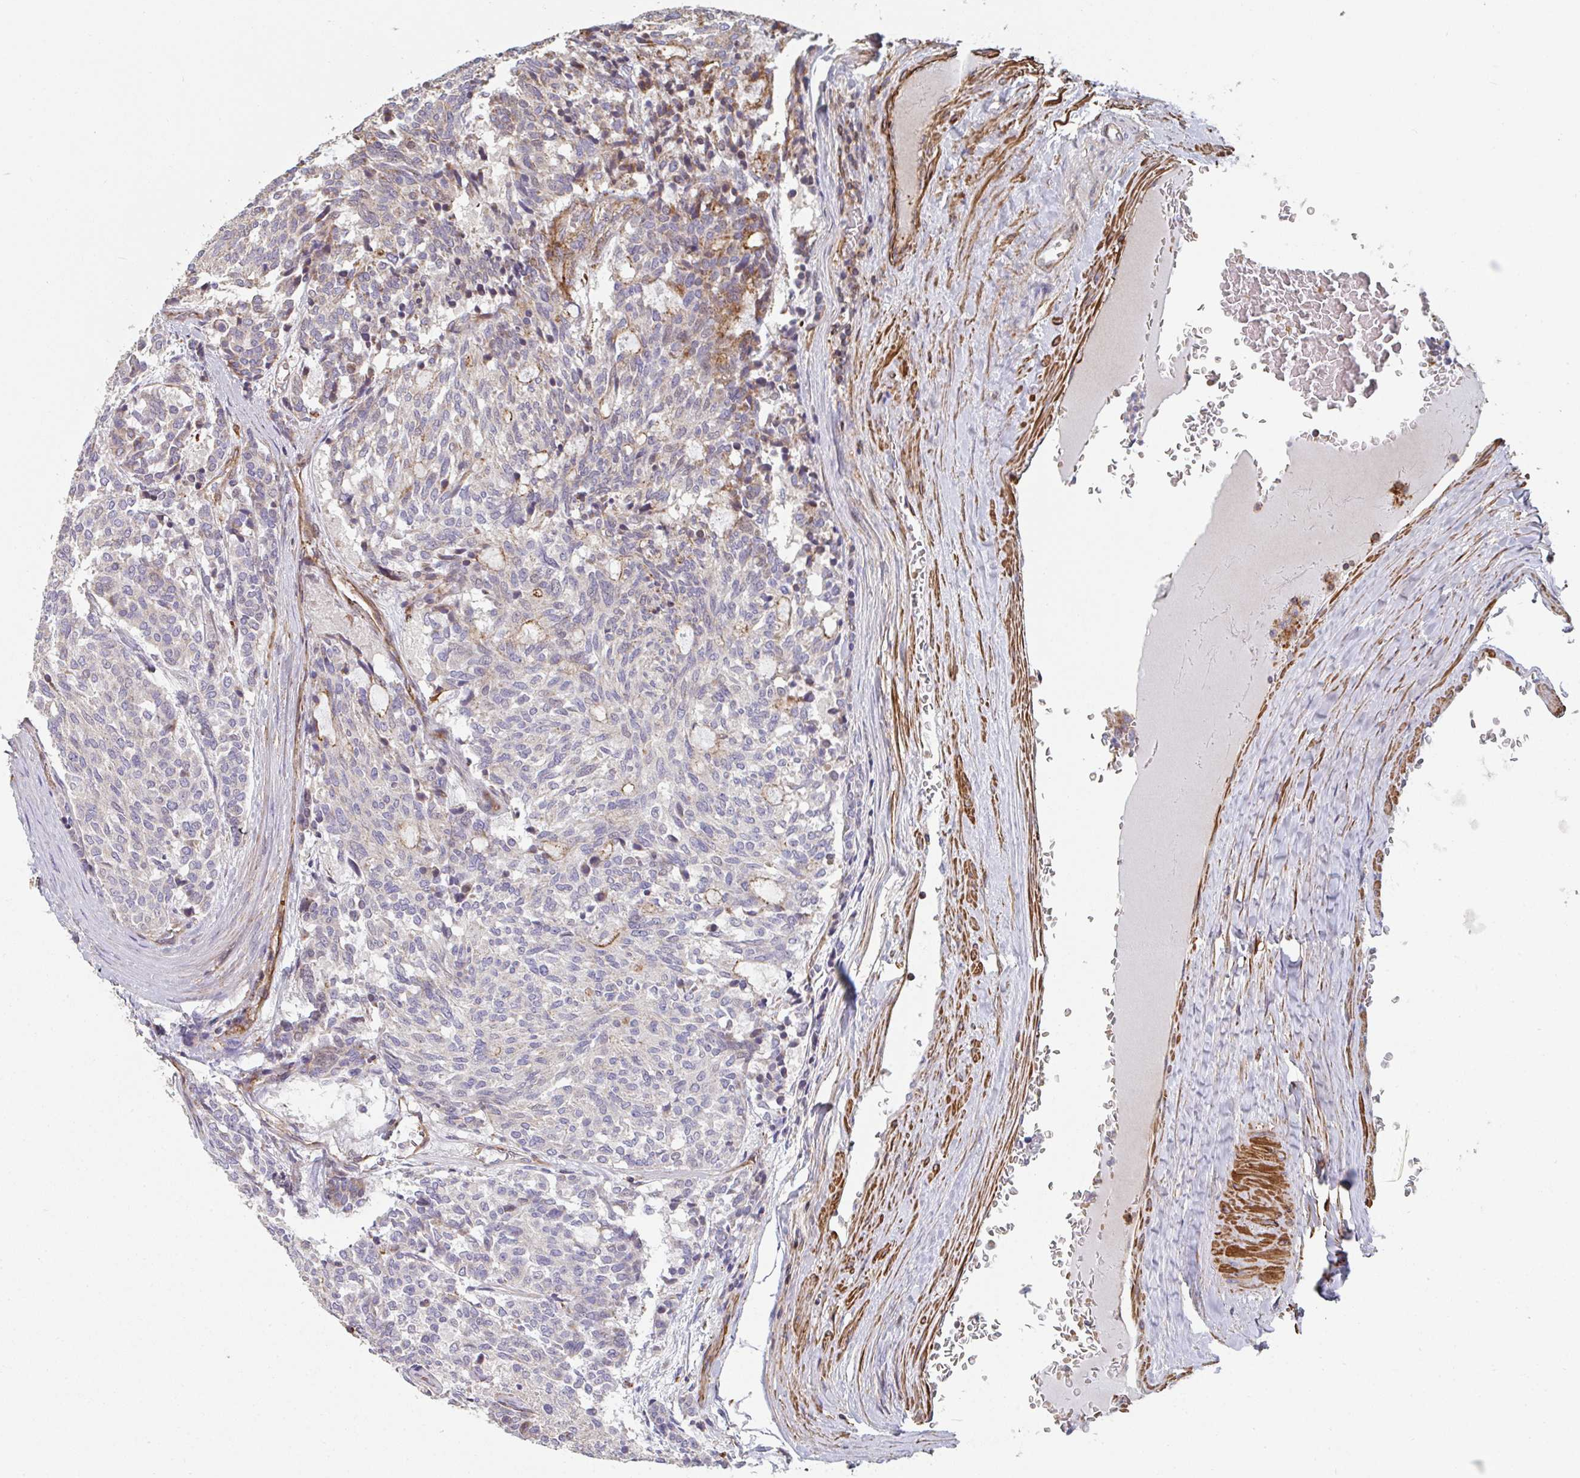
{"staining": {"intensity": "moderate", "quantity": "<25%", "location": "cytoplasmic/membranous"}, "tissue": "carcinoid", "cell_type": "Tumor cells", "image_type": "cancer", "snomed": [{"axis": "morphology", "description": "Carcinoid, malignant, NOS"}, {"axis": "topography", "description": "Pancreas"}], "caption": "Protein expression analysis of human malignant carcinoid reveals moderate cytoplasmic/membranous positivity in approximately <25% of tumor cells.", "gene": "FZD2", "patient": {"sex": "female", "age": 54}}